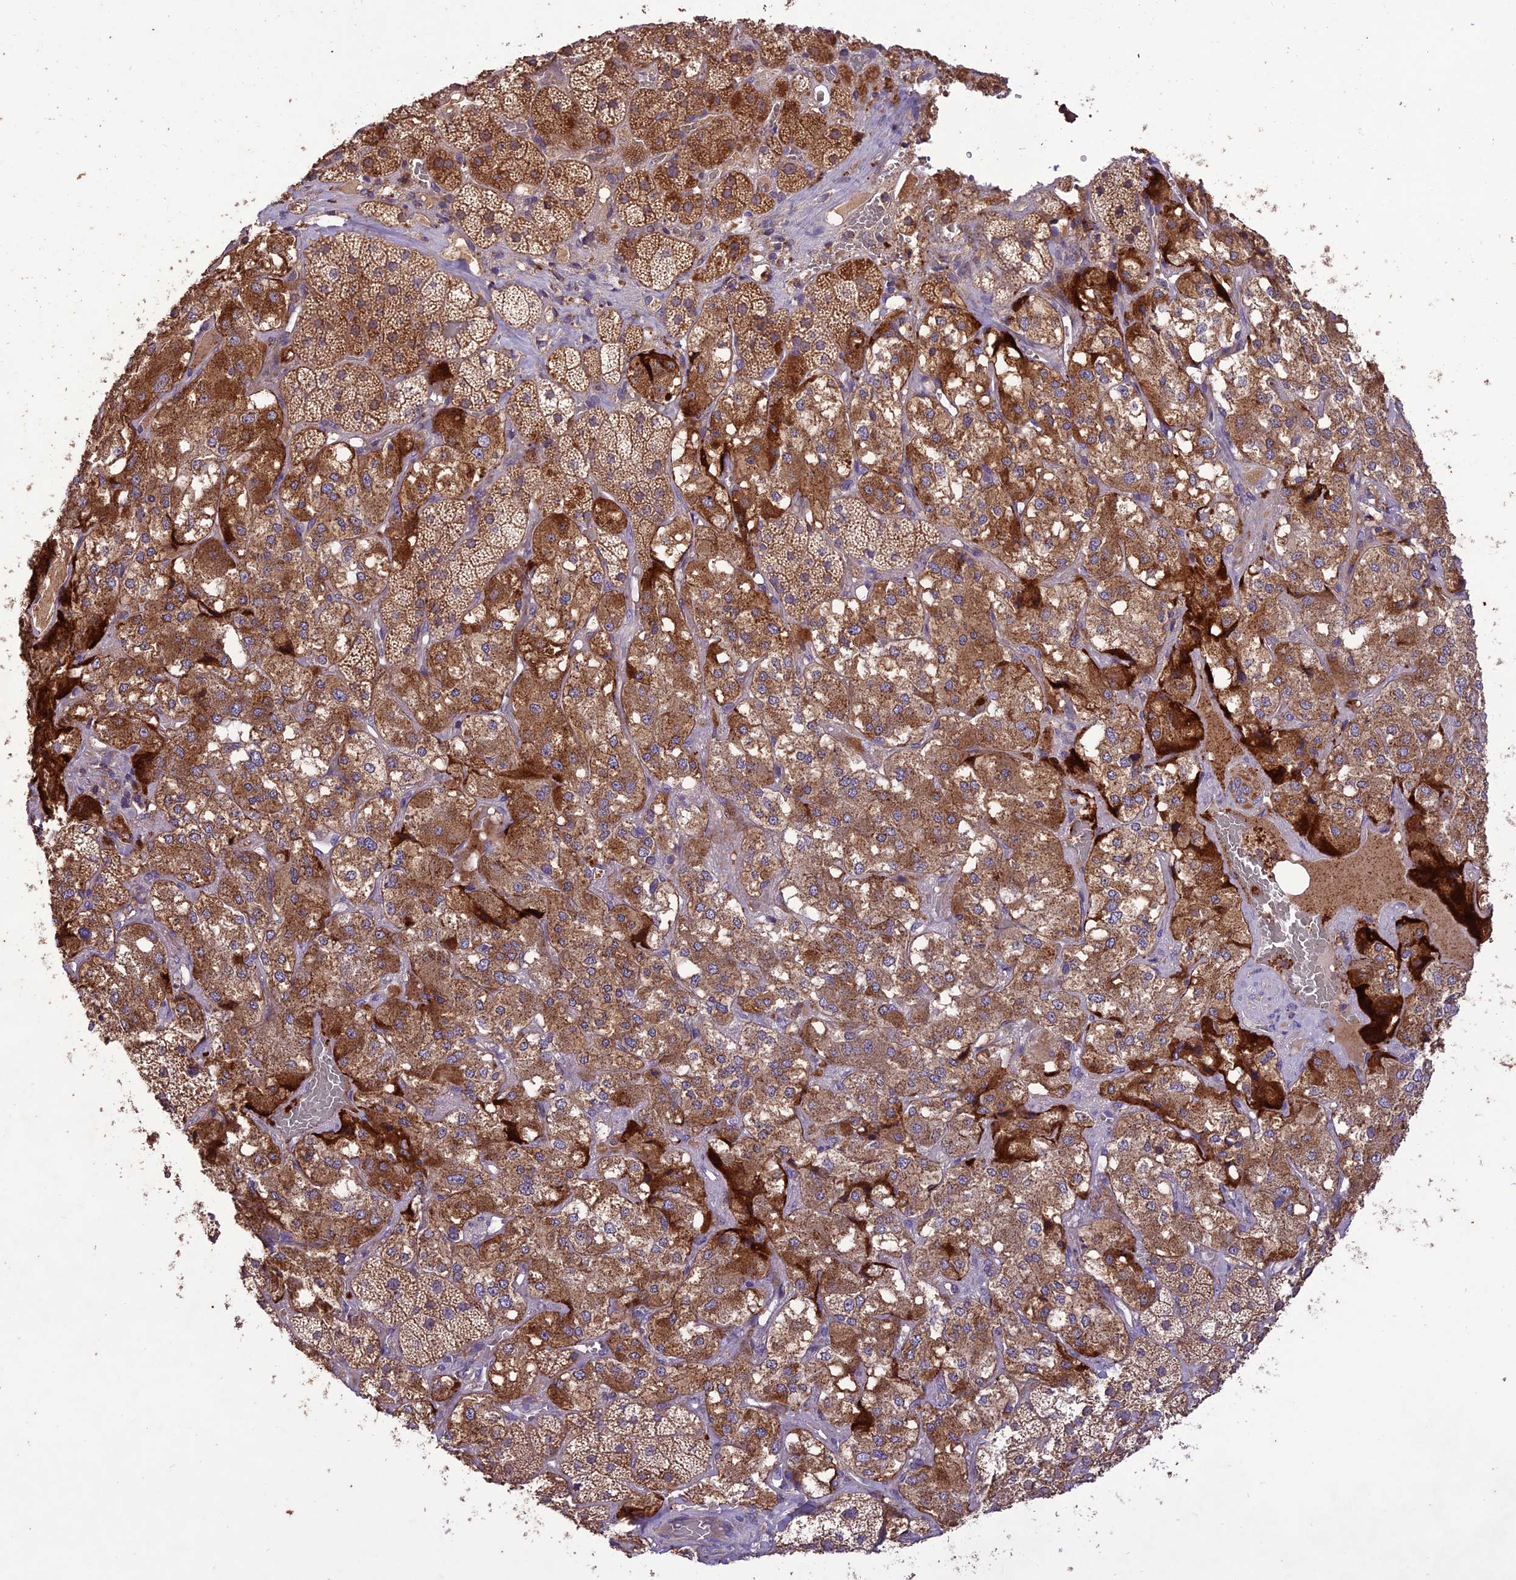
{"staining": {"intensity": "strong", "quantity": ">75%", "location": "cytoplasmic/membranous"}, "tissue": "adrenal gland", "cell_type": "Glandular cells", "image_type": "normal", "snomed": [{"axis": "morphology", "description": "Normal tissue, NOS"}, {"axis": "topography", "description": "Adrenal gland"}], "caption": "Strong cytoplasmic/membranous staining for a protein is identified in about >75% of glandular cells of benign adrenal gland using immunohistochemistry.", "gene": "NDUFAF1", "patient": {"sex": "male", "age": 57}}